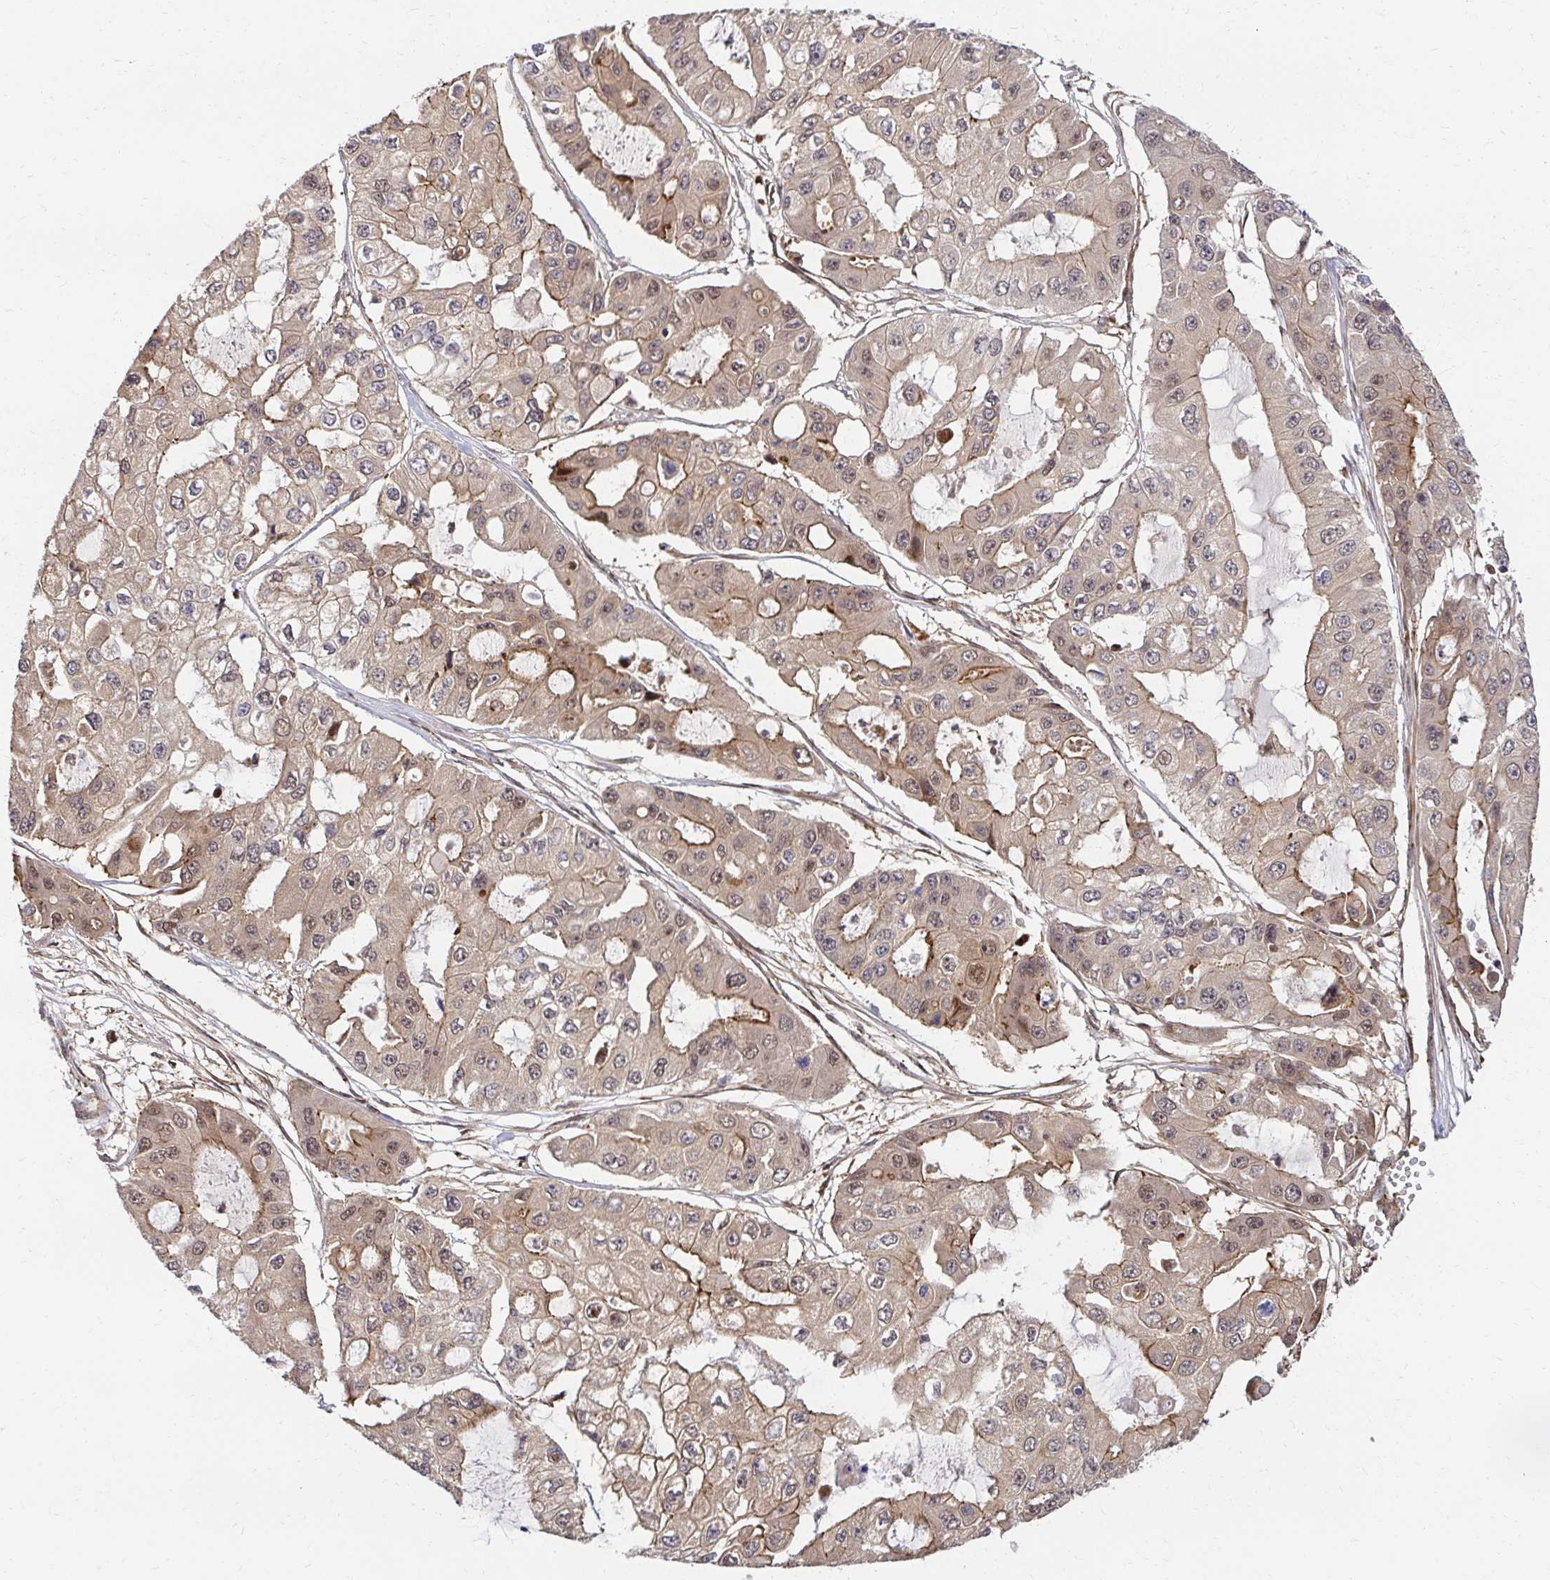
{"staining": {"intensity": "moderate", "quantity": "<25%", "location": "cytoplasmic/membranous,nuclear"}, "tissue": "ovarian cancer", "cell_type": "Tumor cells", "image_type": "cancer", "snomed": [{"axis": "morphology", "description": "Cystadenocarcinoma, serous, NOS"}, {"axis": "topography", "description": "Ovary"}], "caption": "Immunohistochemical staining of ovarian cancer (serous cystadenocarcinoma) shows low levels of moderate cytoplasmic/membranous and nuclear protein expression in approximately <25% of tumor cells.", "gene": "PSMA4", "patient": {"sex": "female", "age": 56}}